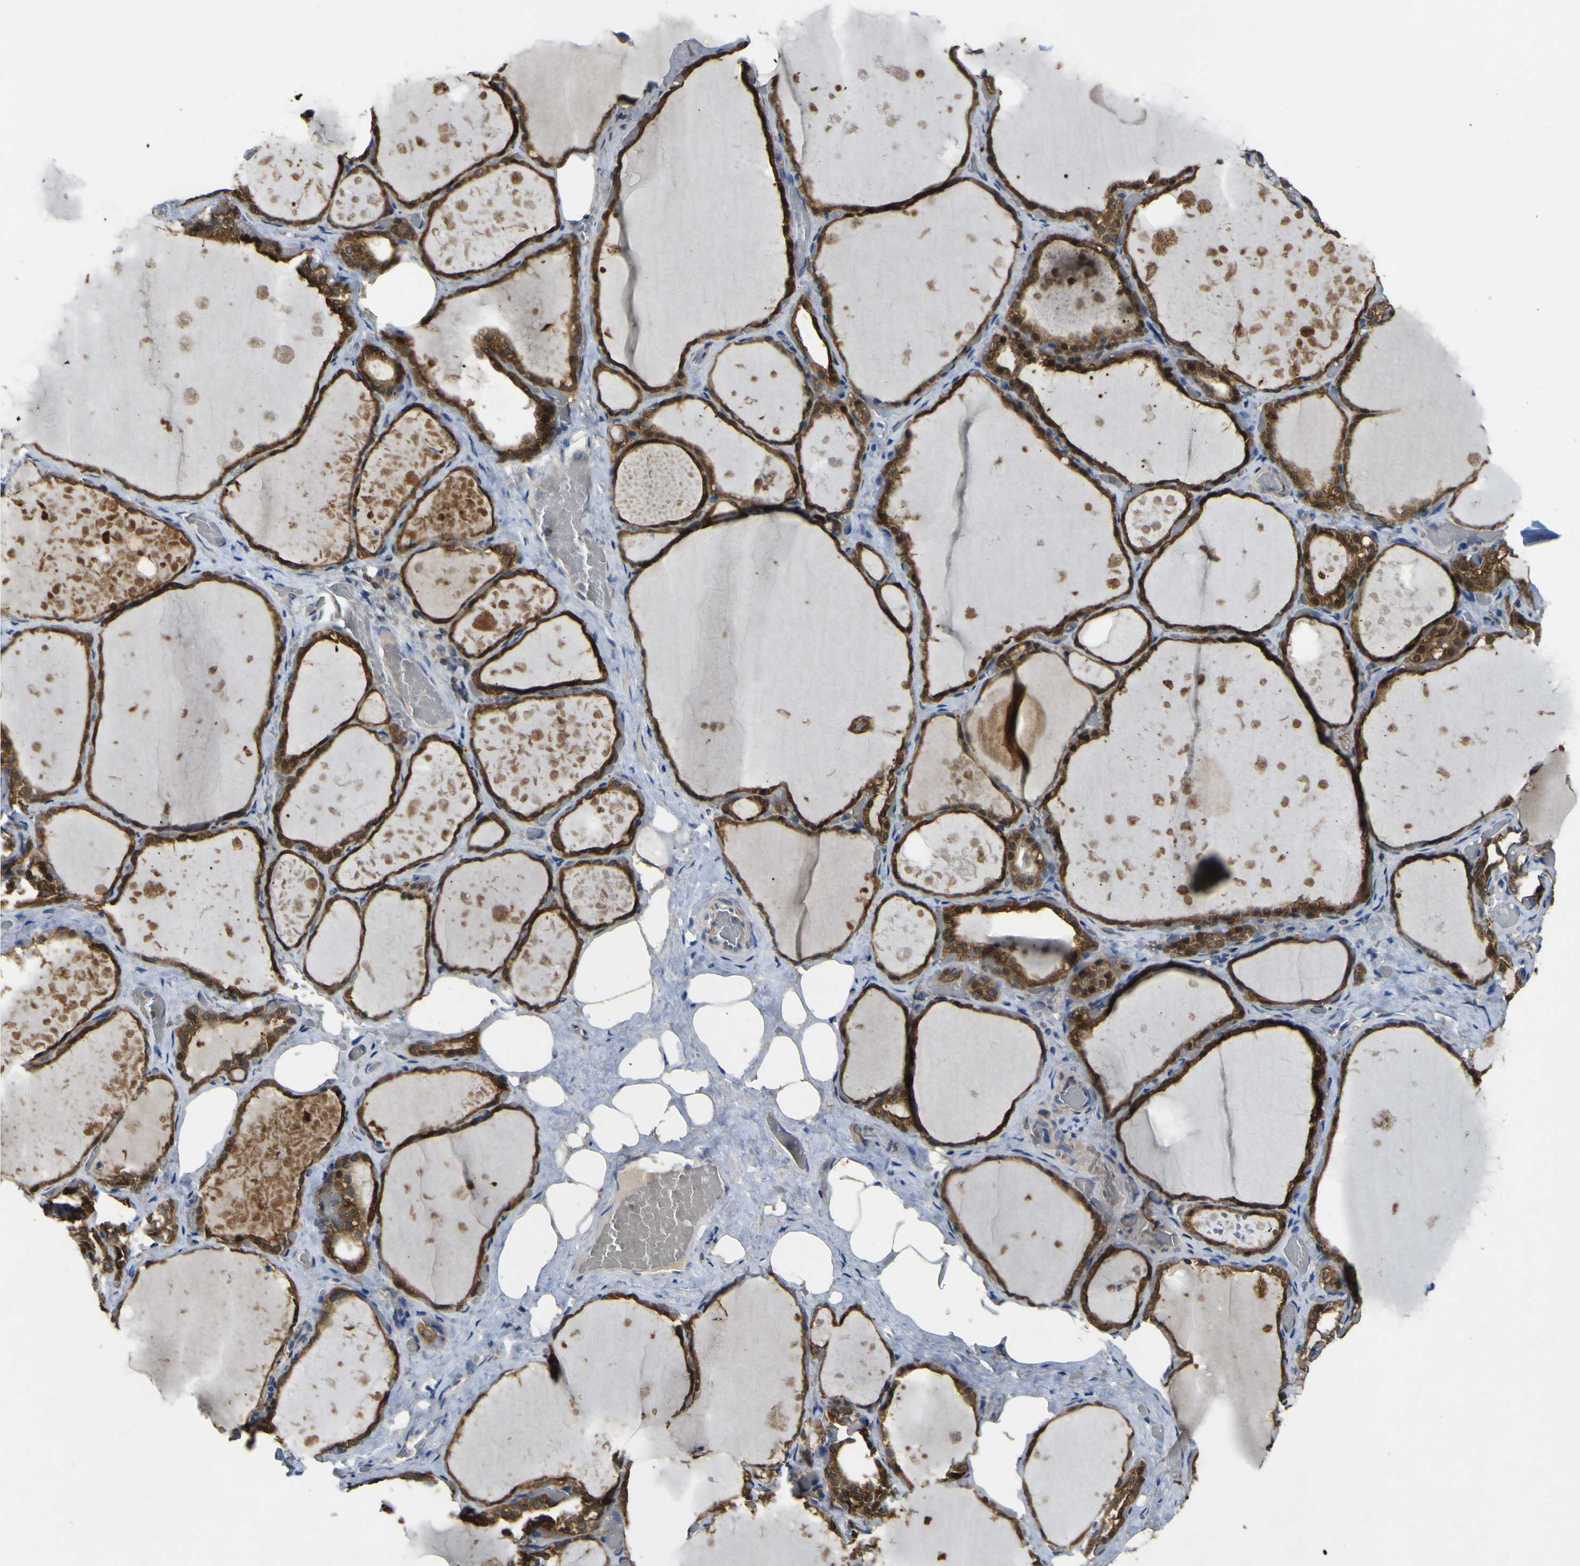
{"staining": {"intensity": "strong", "quantity": "25%-75%", "location": "cytoplasmic/membranous"}, "tissue": "thyroid gland", "cell_type": "Glandular cells", "image_type": "normal", "snomed": [{"axis": "morphology", "description": "Normal tissue, NOS"}, {"axis": "topography", "description": "Thyroid gland"}], "caption": "This is an image of immunohistochemistry (IHC) staining of normal thyroid gland, which shows strong staining in the cytoplasmic/membranous of glandular cells.", "gene": "EML2", "patient": {"sex": "male", "age": 61}}